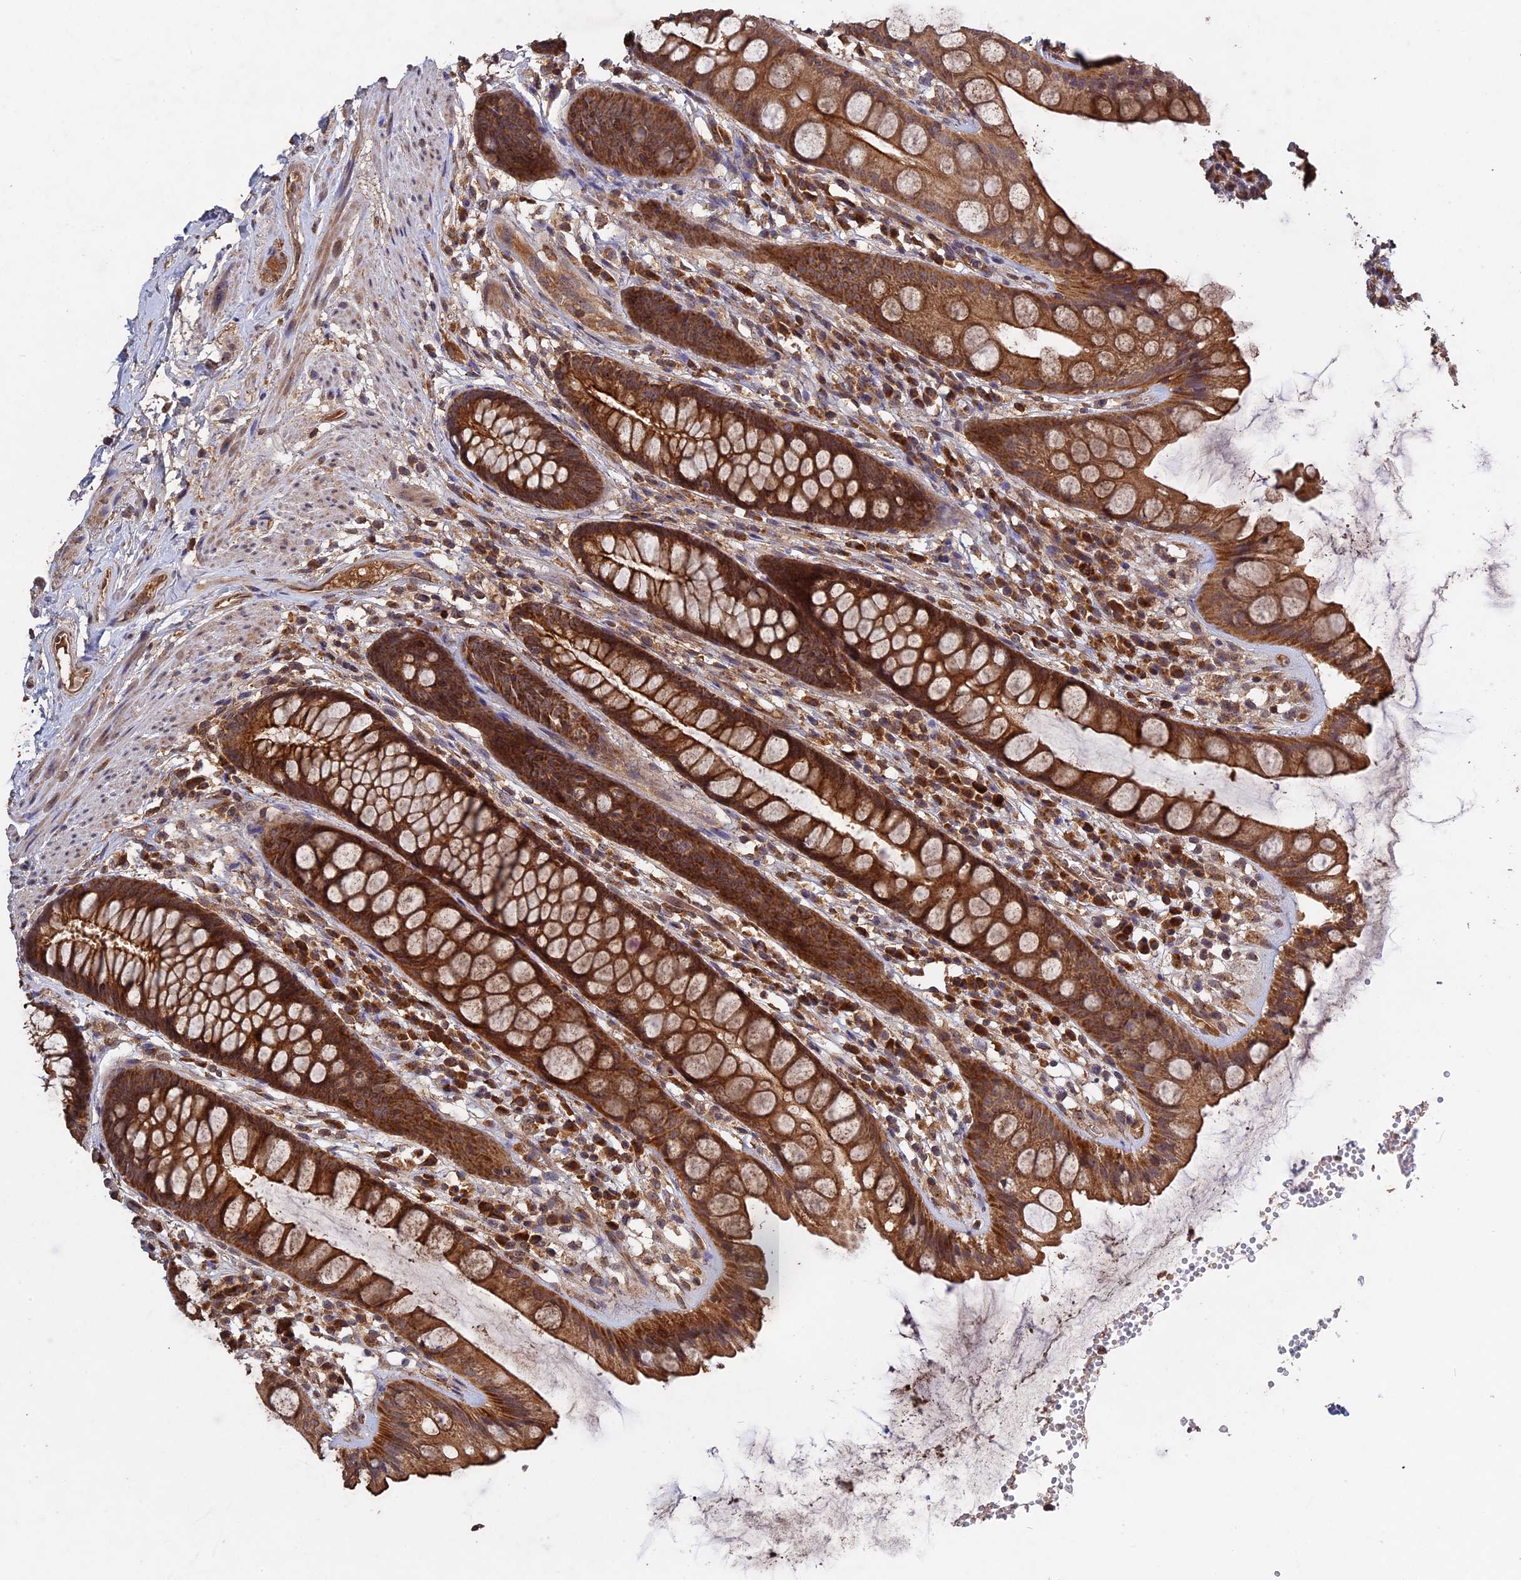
{"staining": {"intensity": "strong", "quantity": ">75%", "location": "cytoplasmic/membranous"}, "tissue": "rectum", "cell_type": "Glandular cells", "image_type": "normal", "snomed": [{"axis": "morphology", "description": "Normal tissue, NOS"}, {"axis": "topography", "description": "Rectum"}], "caption": "Immunohistochemistry histopathology image of normal rectum: rectum stained using immunohistochemistry shows high levels of strong protein expression localized specifically in the cytoplasmic/membranous of glandular cells, appearing as a cytoplasmic/membranous brown color.", "gene": "RAB15", "patient": {"sex": "male", "age": 74}}